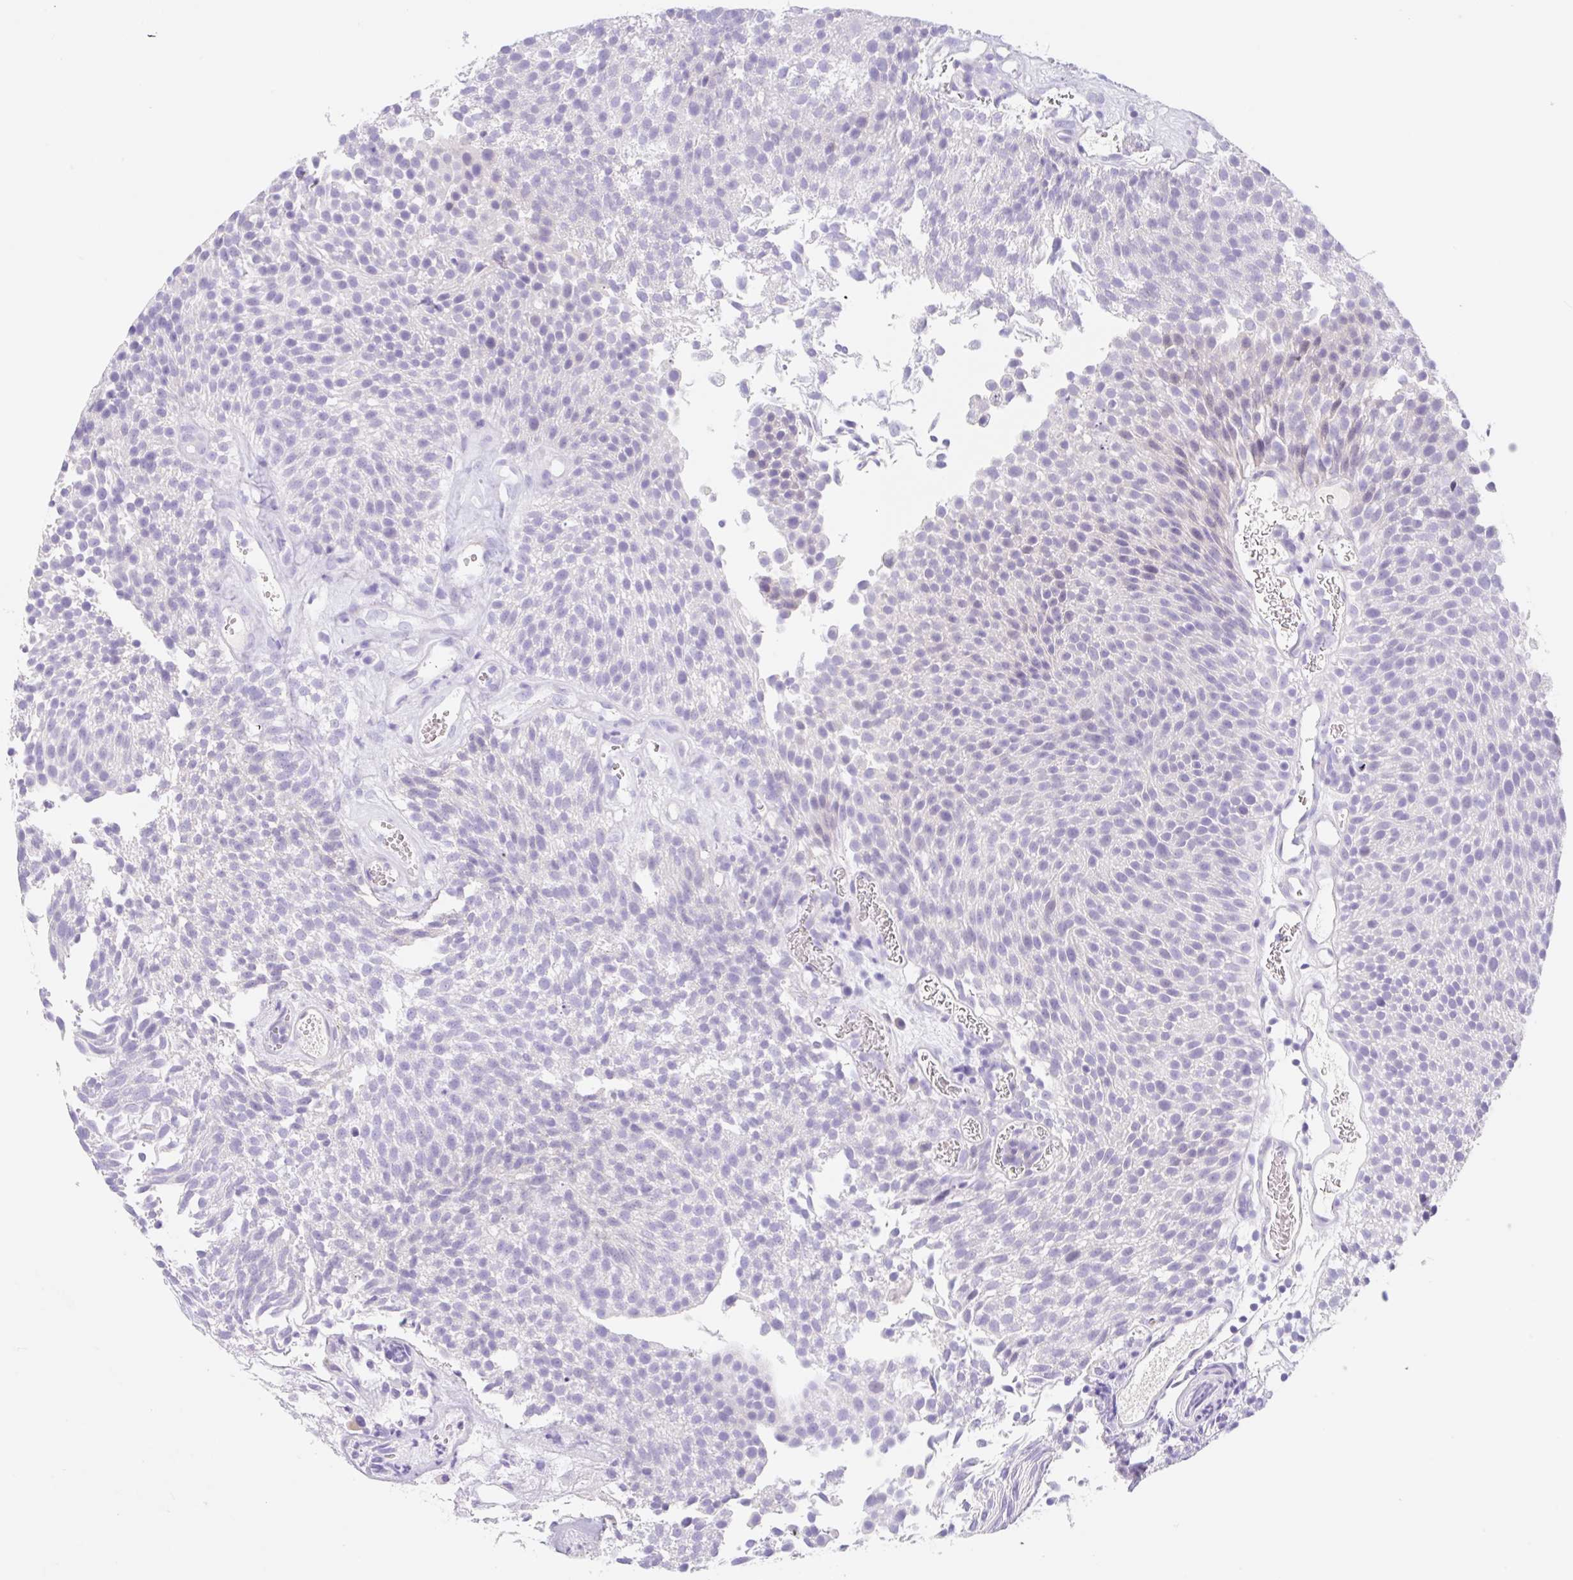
{"staining": {"intensity": "negative", "quantity": "none", "location": "none"}, "tissue": "urothelial cancer", "cell_type": "Tumor cells", "image_type": "cancer", "snomed": [{"axis": "morphology", "description": "Urothelial carcinoma, Low grade"}, {"axis": "topography", "description": "Urinary bladder"}], "caption": "Low-grade urothelial carcinoma stained for a protein using IHC shows no expression tumor cells.", "gene": "KLK8", "patient": {"sex": "female", "age": 79}}